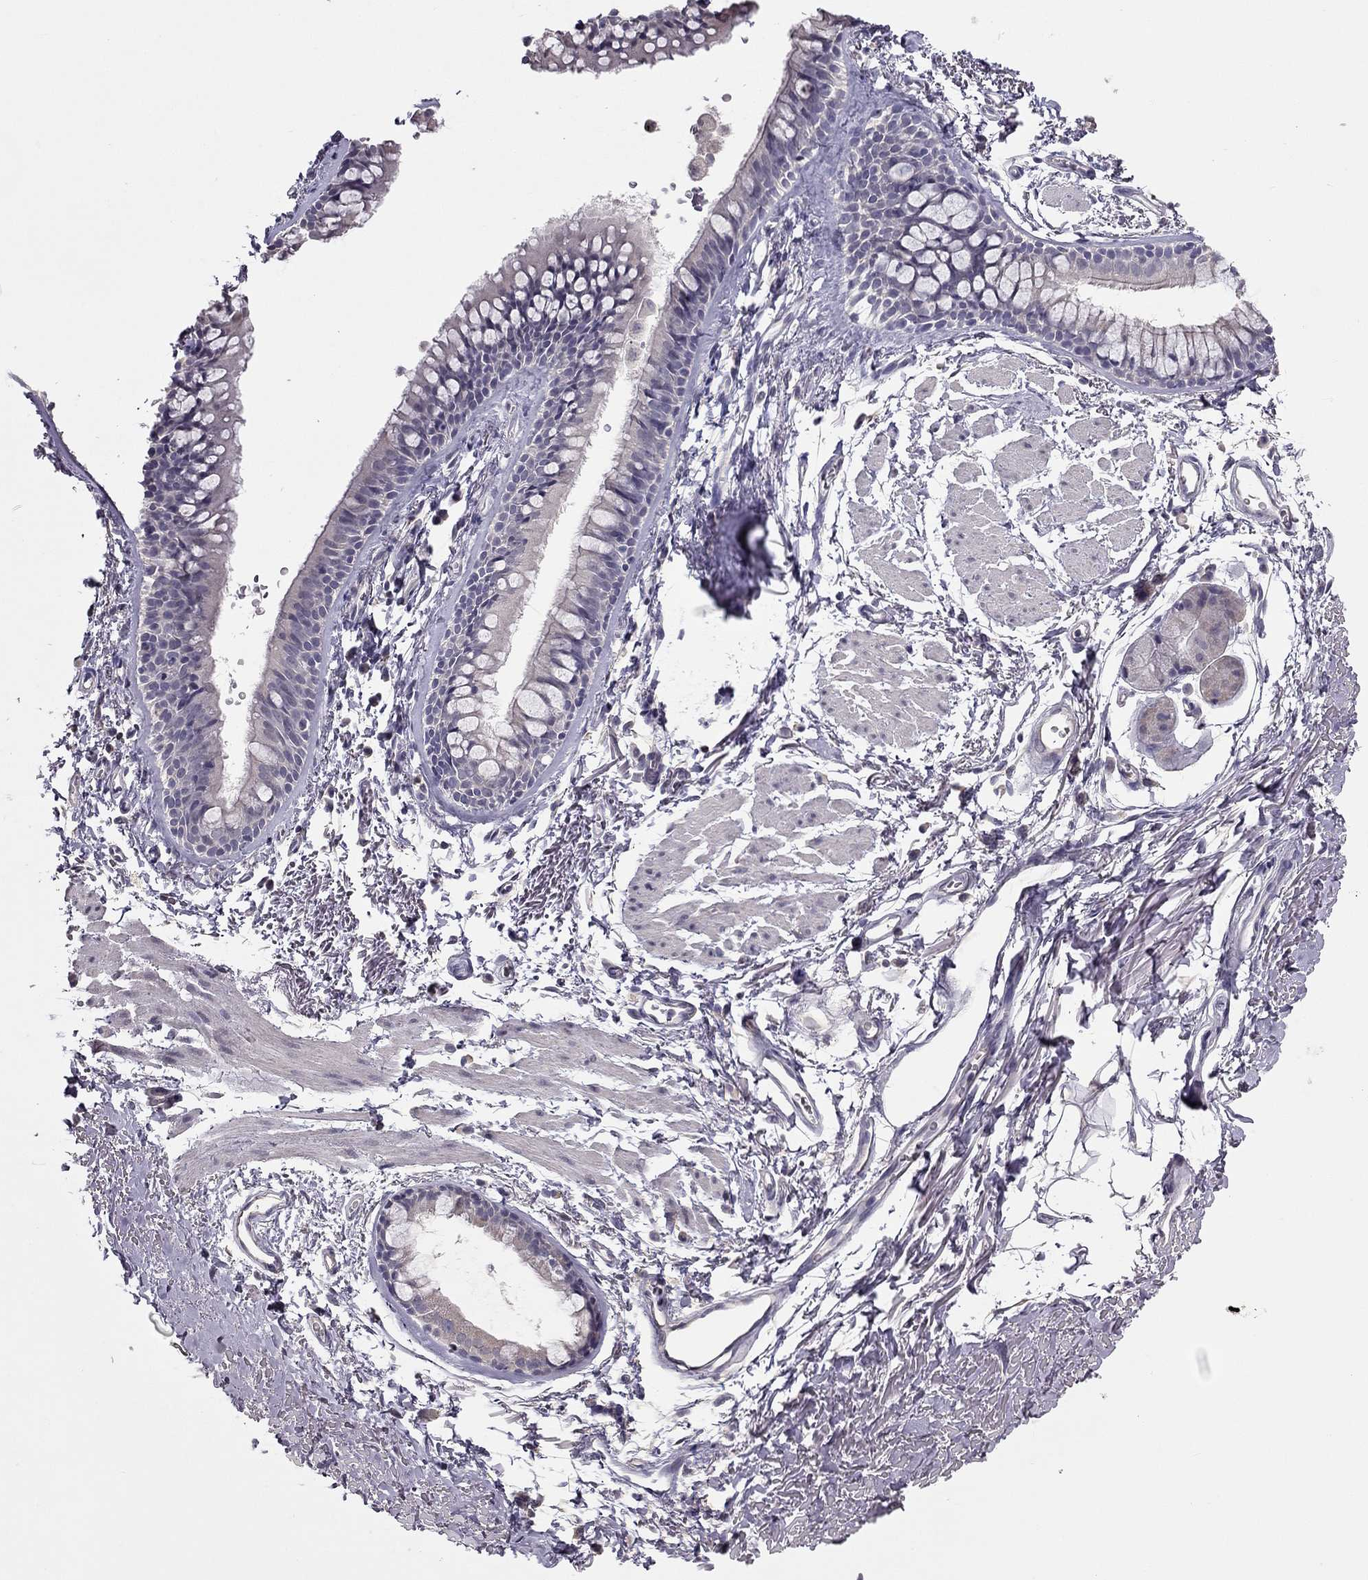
{"staining": {"intensity": "negative", "quantity": "none", "location": "none"}, "tissue": "soft tissue", "cell_type": "Fibroblasts", "image_type": "normal", "snomed": [{"axis": "morphology", "description": "Normal tissue, NOS"}, {"axis": "topography", "description": "Cartilage tissue"}, {"axis": "topography", "description": "Bronchus"}], "caption": "A high-resolution histopathology image shows IHC staining of benign soft tissue, which displays no significant staining in fibroblasts.", "gene": "HSFX1", "patient": {"sex": "female", "age": 79}}